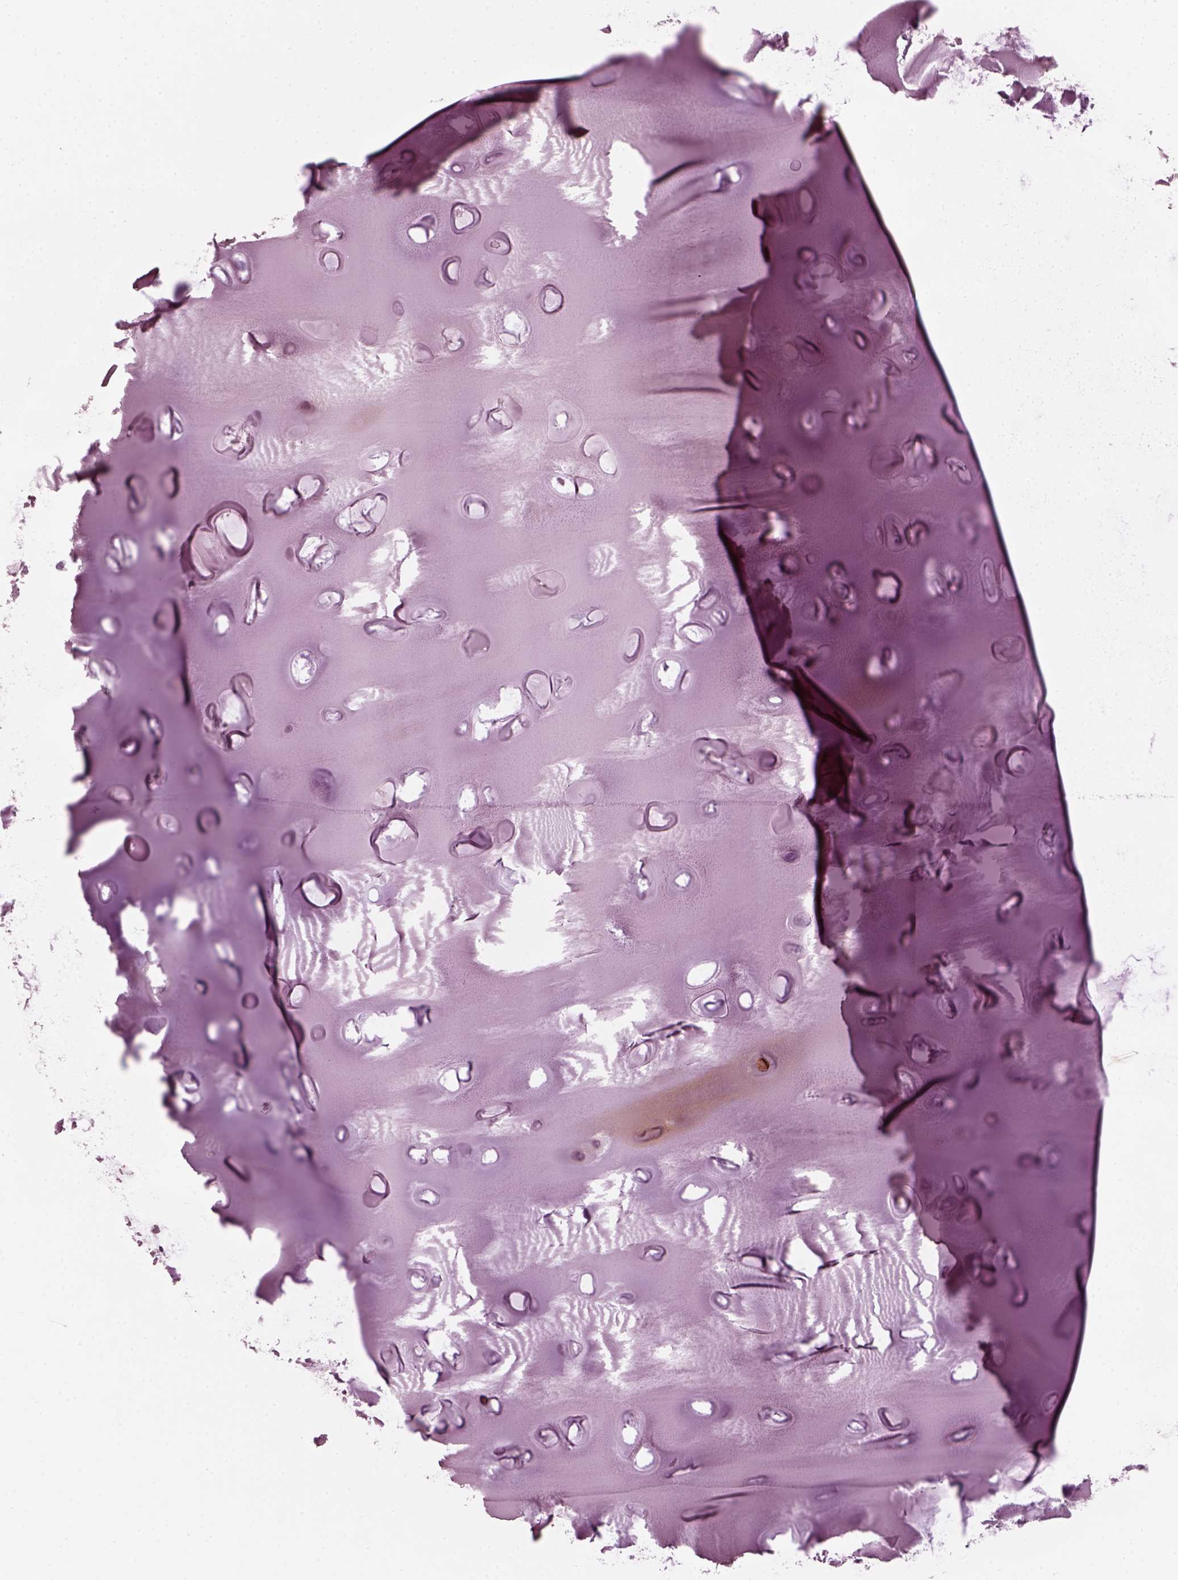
{"staining": {"intensity": "negative", "quantity": "none", "location": "none"}, "tissue": "soft tissue", "cell_type": "Chondrocytes", "image_type": "normal", "snomed": [{"axis": "morphology", "description": "Normal tissue, NOS"}, {"axis": "morphology", "description": "Squamous cell carcinoma, NOS"}, {"axis": "topography", "description": "Cartilage tissue"}, {"axis": "topography", "description": "Lung"}], "caption": "Immunohistochemistry (IHC) histopathology image of normal human soft tissue stained for a protein (brown), which displays no expression in chondrocytes.", "gene": "SAXO2", "patient": {"sex": "male", "age": 66}}